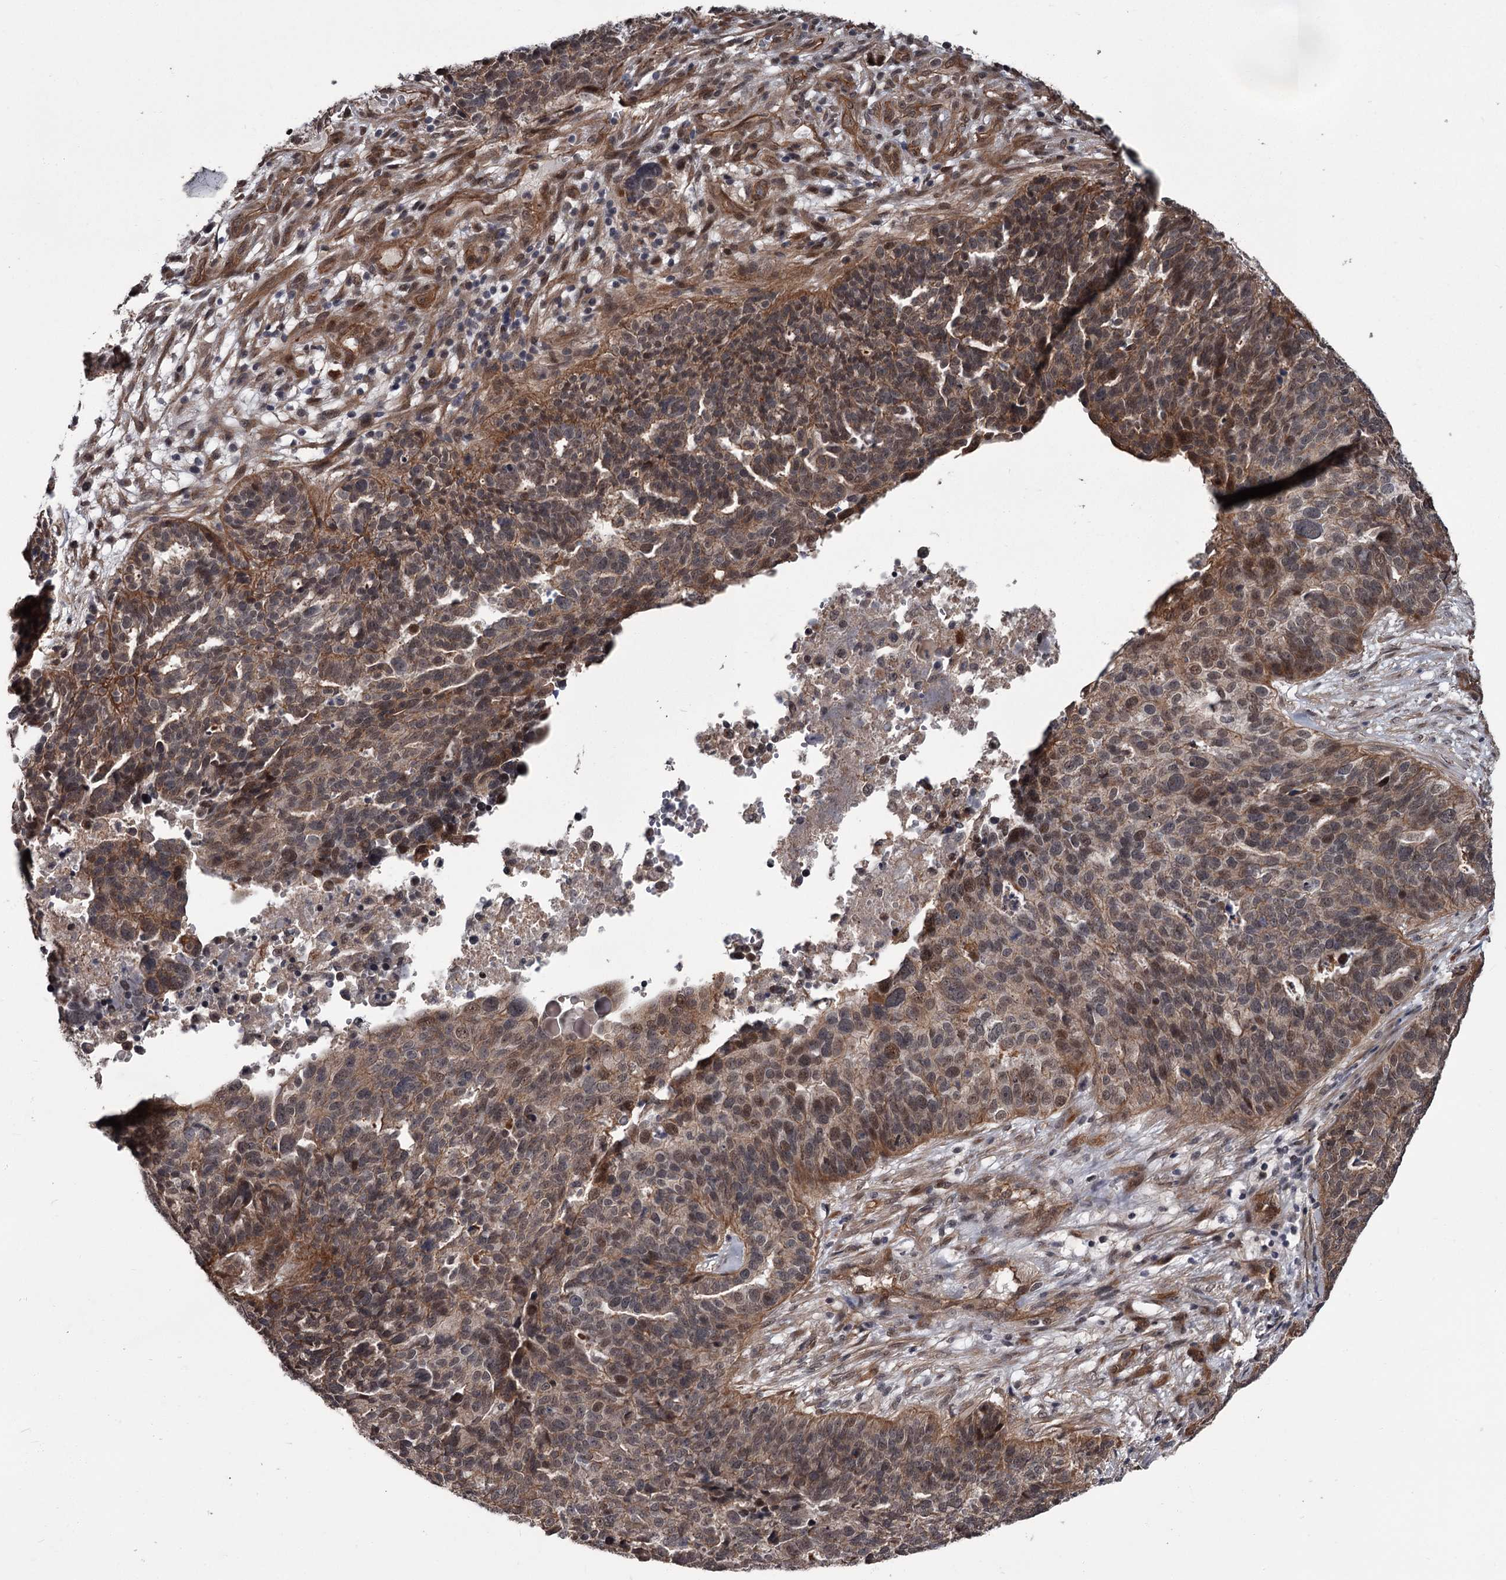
{"staining": {"intensity": "moderate", "quantity": ">75%", "location": "cytoplasmic/membranous,nuclear"}, "tissue": "ovarian cancer", "cell_type": "Tumor cells", "image_type": "cancer", "snomed": [{"axis": "morphology", "description": "Cystadenocarcinoma, serous, NOS"}, {"axis": "topography", "description": "Ovary"}], "caption": "IHC micrograph of ovarian cancer stained for a protein (brown), which reveals medium levels of moderate cytoplasmic/membranous and nuclear expression in approximately >75% of tumor cells.", "gene": "CDC42EP2", "patient": {"sex": "female", "age": 59}}